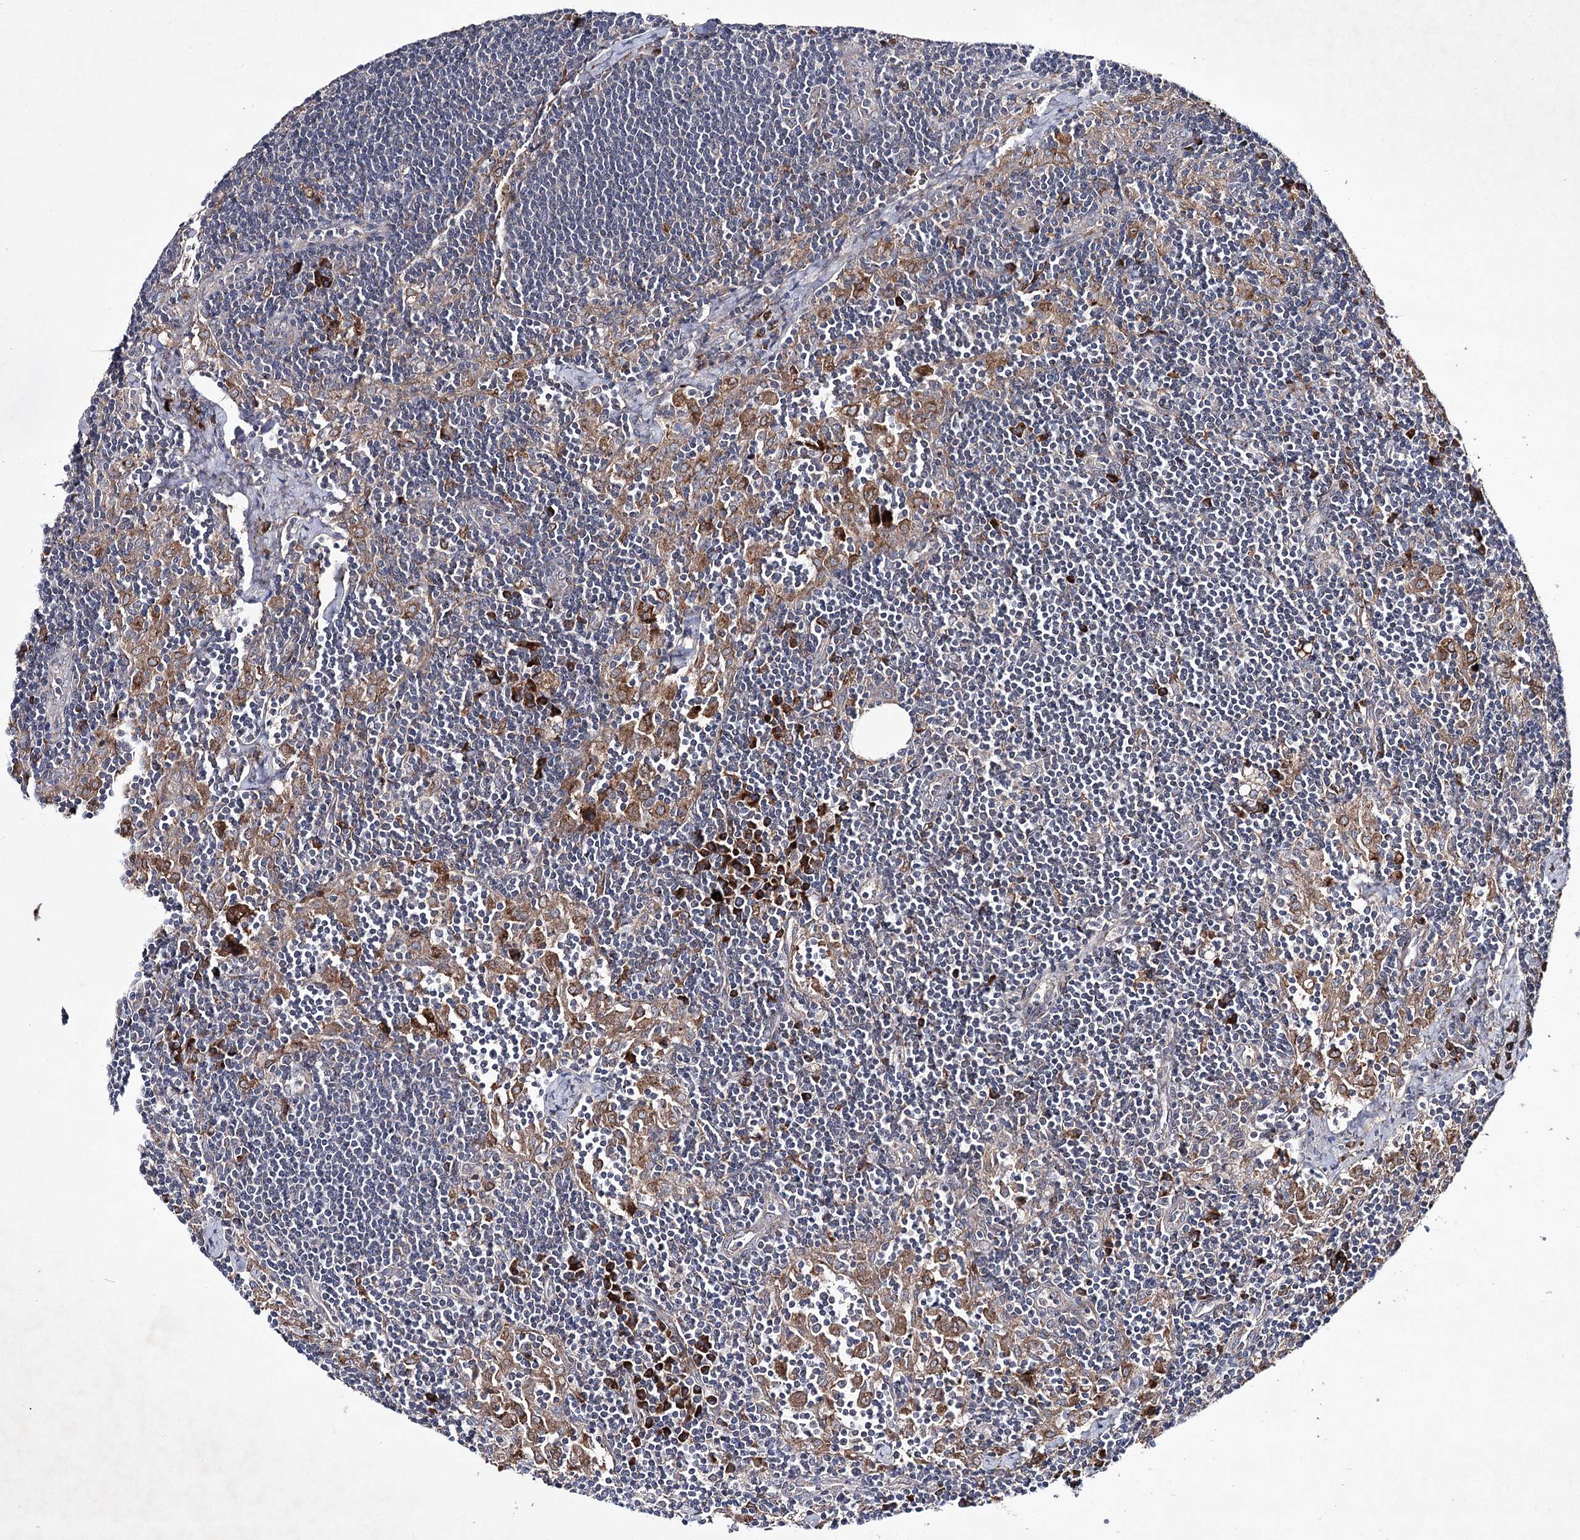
{"staining": {"intensity": "moderate", "quantity": "<25%", "location": "cytoplasmic/membranous"}, "tissue": "lymph node", "cell_type": "Germinal center cells", "image_type": "normal", "snomed": [{"axis": "morphology", "description": "Normal tissue, NOS"}, {"axis": "topography", "description": "Lymph node"}], "caption": "Moderate cytoplasmic/membranous positivity for a protein is identified in about <25% of germinal center cells of unremarkable lymph node using immunohistochemistry.", "gene": "ALG9", "patient": {"sex": "male", "age": 24}}